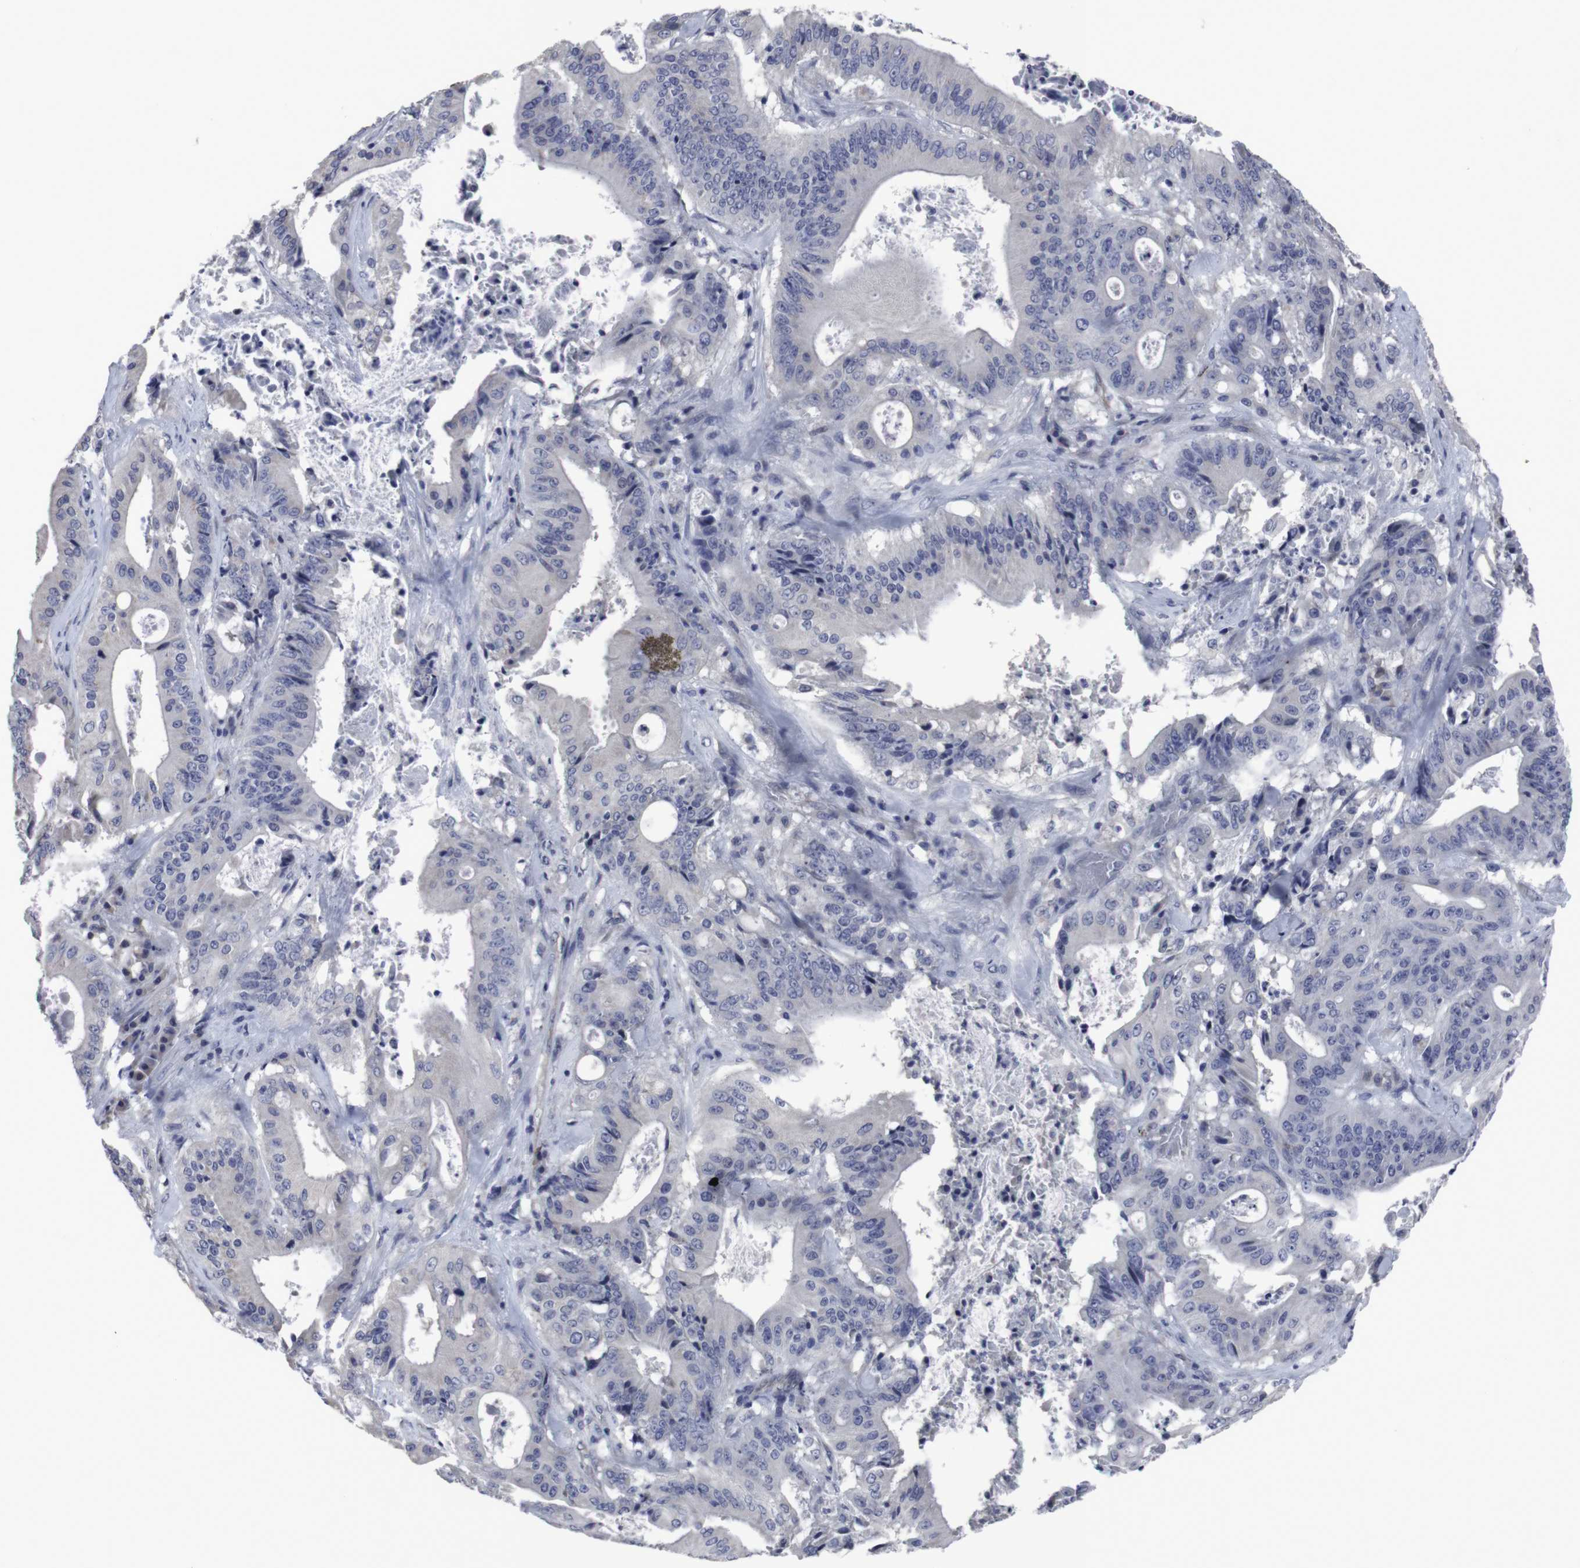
{"staining": {"intensity": "negative", "quantity": "none", "location": "none"}, "tissue": "pancreatic cancer", "cell_type": "Tumor cells", "image_type": "cancer", "snomed": [{"axis": "morphology", "description": "Normal tissue, NOS"}, {"axis": "topography", "description": "Lymph node"}], "caption": "IHC of human pancreatic cancer shows no staining in tumor cells.", "gene": "SNCG", "patient": {"sex": "male", "age": 62}}